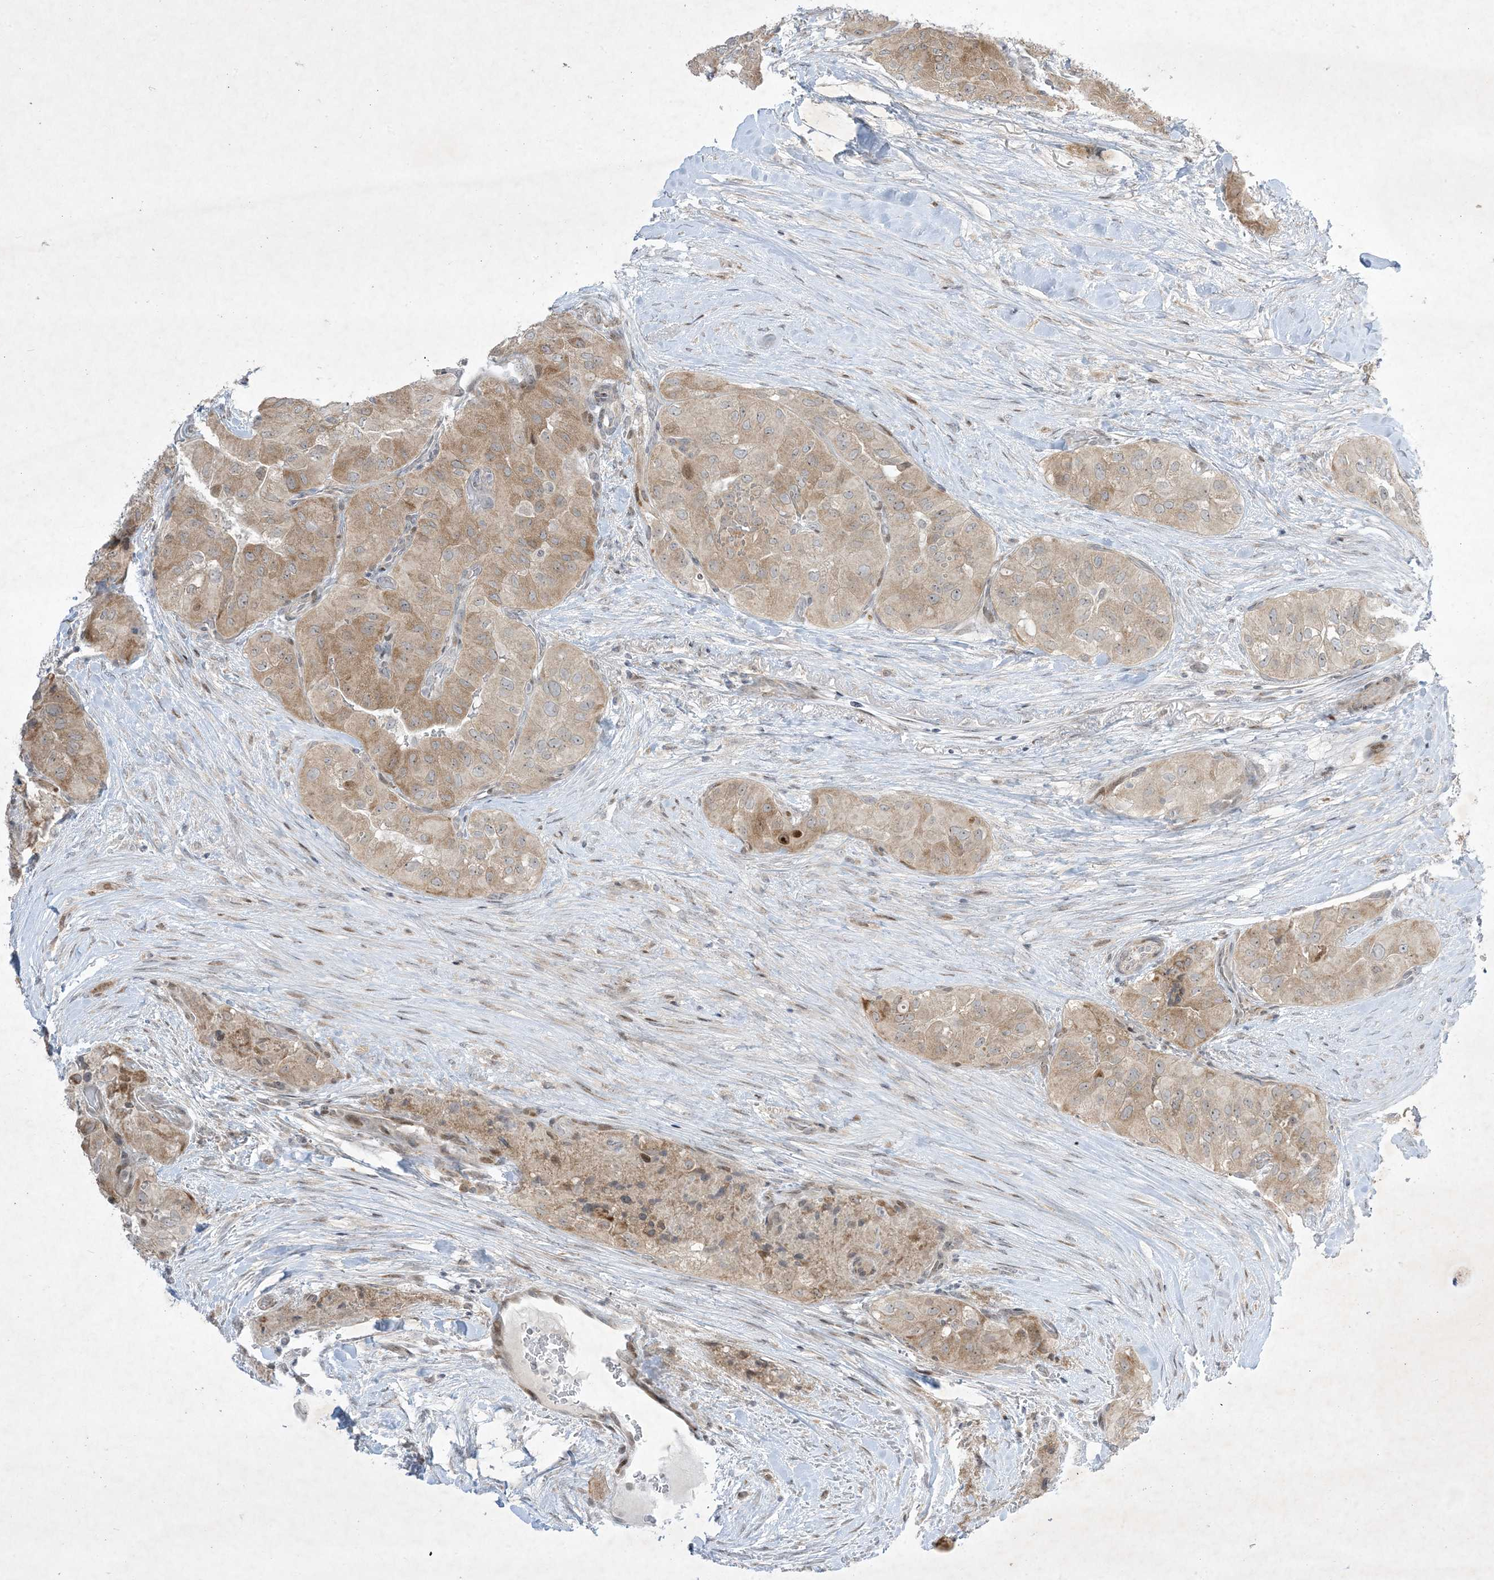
{"staining": {"intensity": "weak", "quantity": "25%-75%", "location": "cytoplasmic/membranous"}, "tissue": "thyroid cancer", "cell_type": "Tumor cells", "image_type": "cancer", "snomed": [{"axis": "morphology", "description": "Papillary adenocarcinoma, NOS"}, {"axis": "topography", "description": "Thyroid gland"}], "caption": "Approximately 25%-75% of tumor cells in thyroid papillary adenocarcinoma exhibit weak cytoplasmic/membranous protein positivity as visualized by brown immunohistochemical staining.", "gene": "SOGA3", "patient": {"sex": "female", "age": 59}}